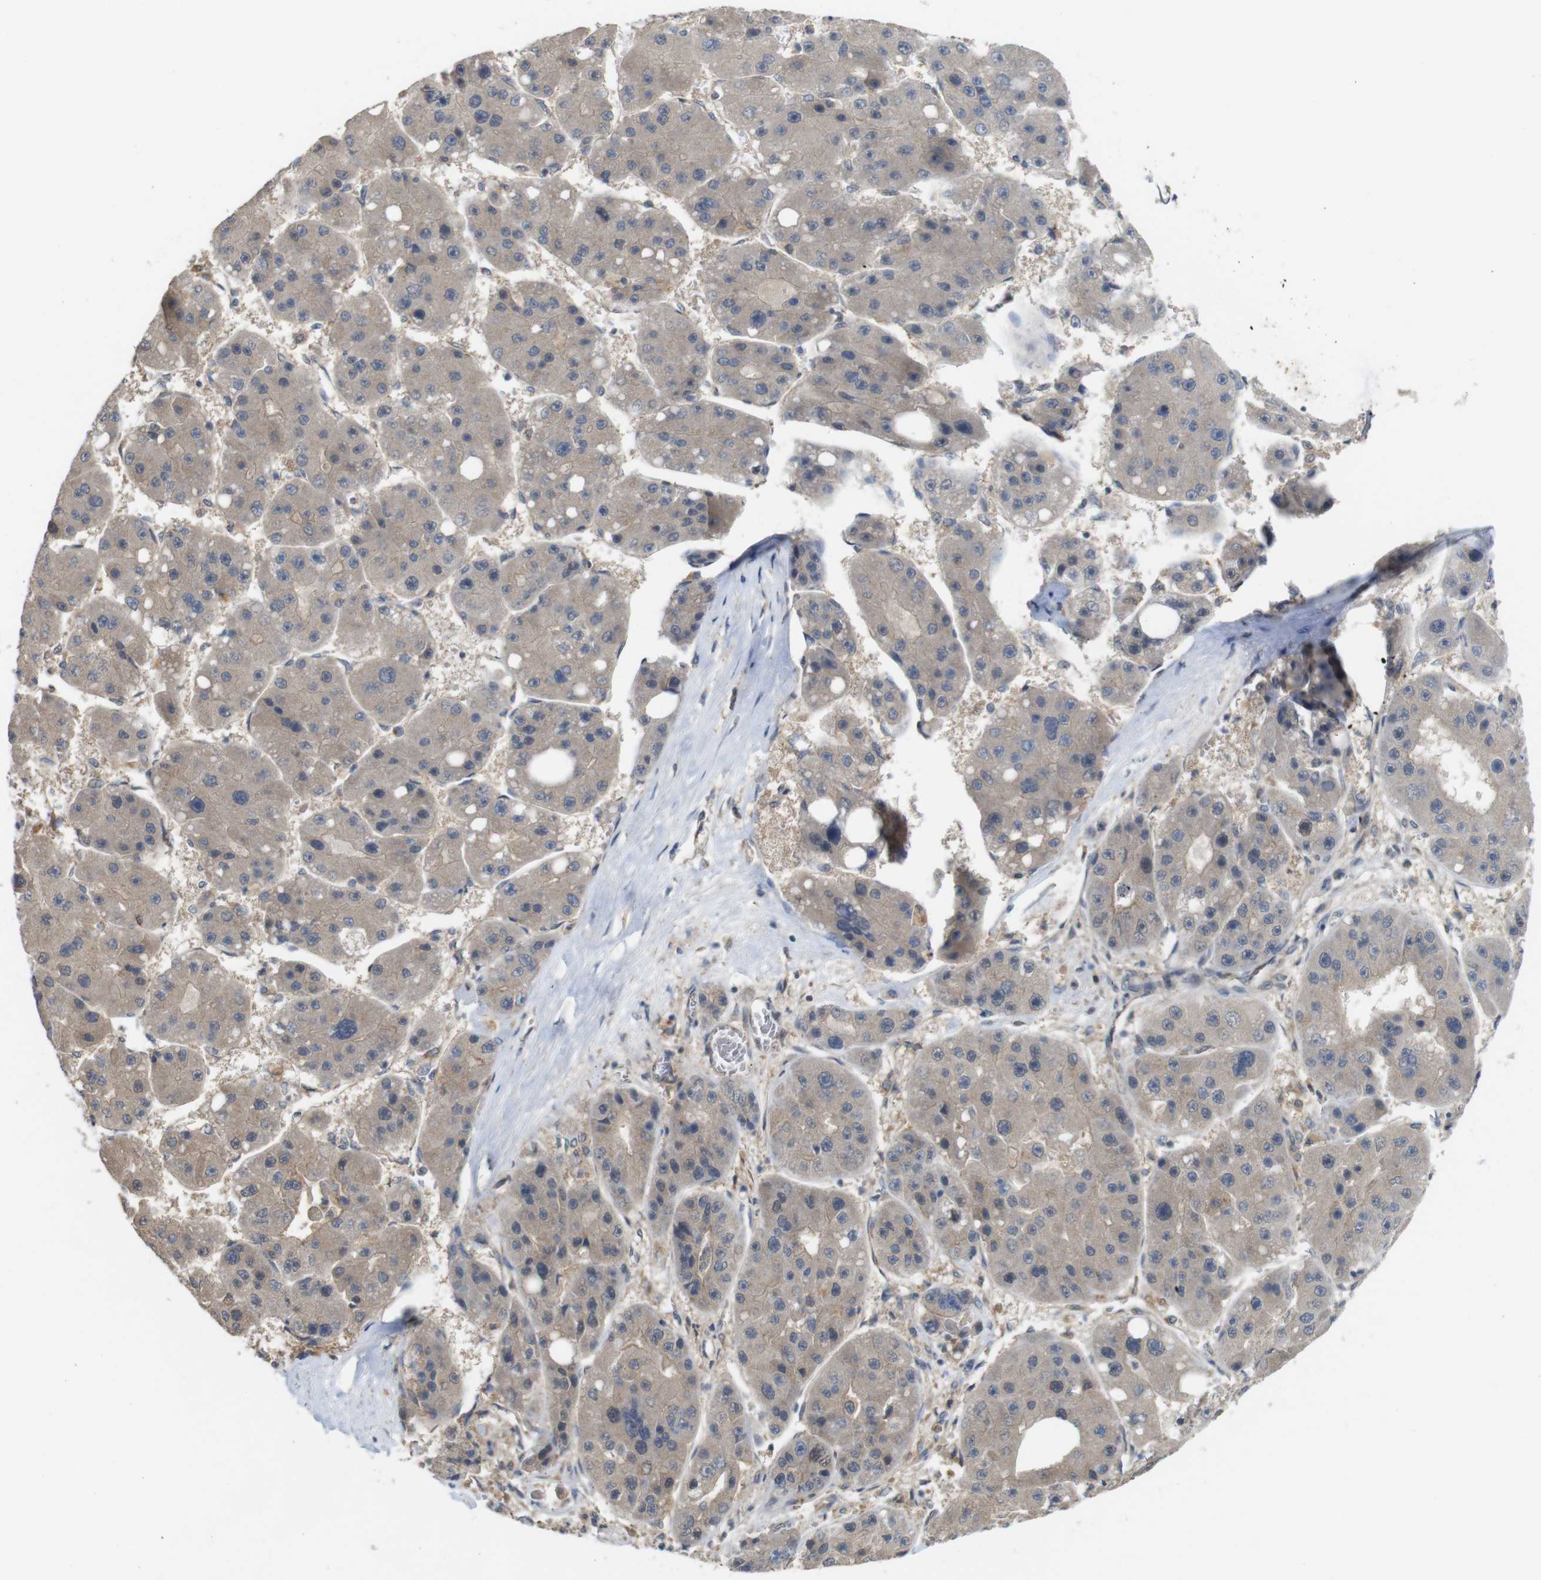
{"staining": {"intensity": "weak", "quantity": "25%-75%", "location": "cytoplasmic/membranous"}, "tissue": "liver cancer", "cell_type": "Tumor cells", "image_type": "cancer", "snomed": [{"axis": "morphology", "description": "Carcinoma, Hepatocellular, NOS"}, {"axis": "topography", "description": "Liver"}], "caption": "The image reveals immunohistochemical staining of liver hepatocellular carcinoma. There is weak cytoplasmic/membranous positivity is seen in about 25%-75% of tumor cells.", "gene": "CDC34", "patient": {"sex": "female", "age": 61}}